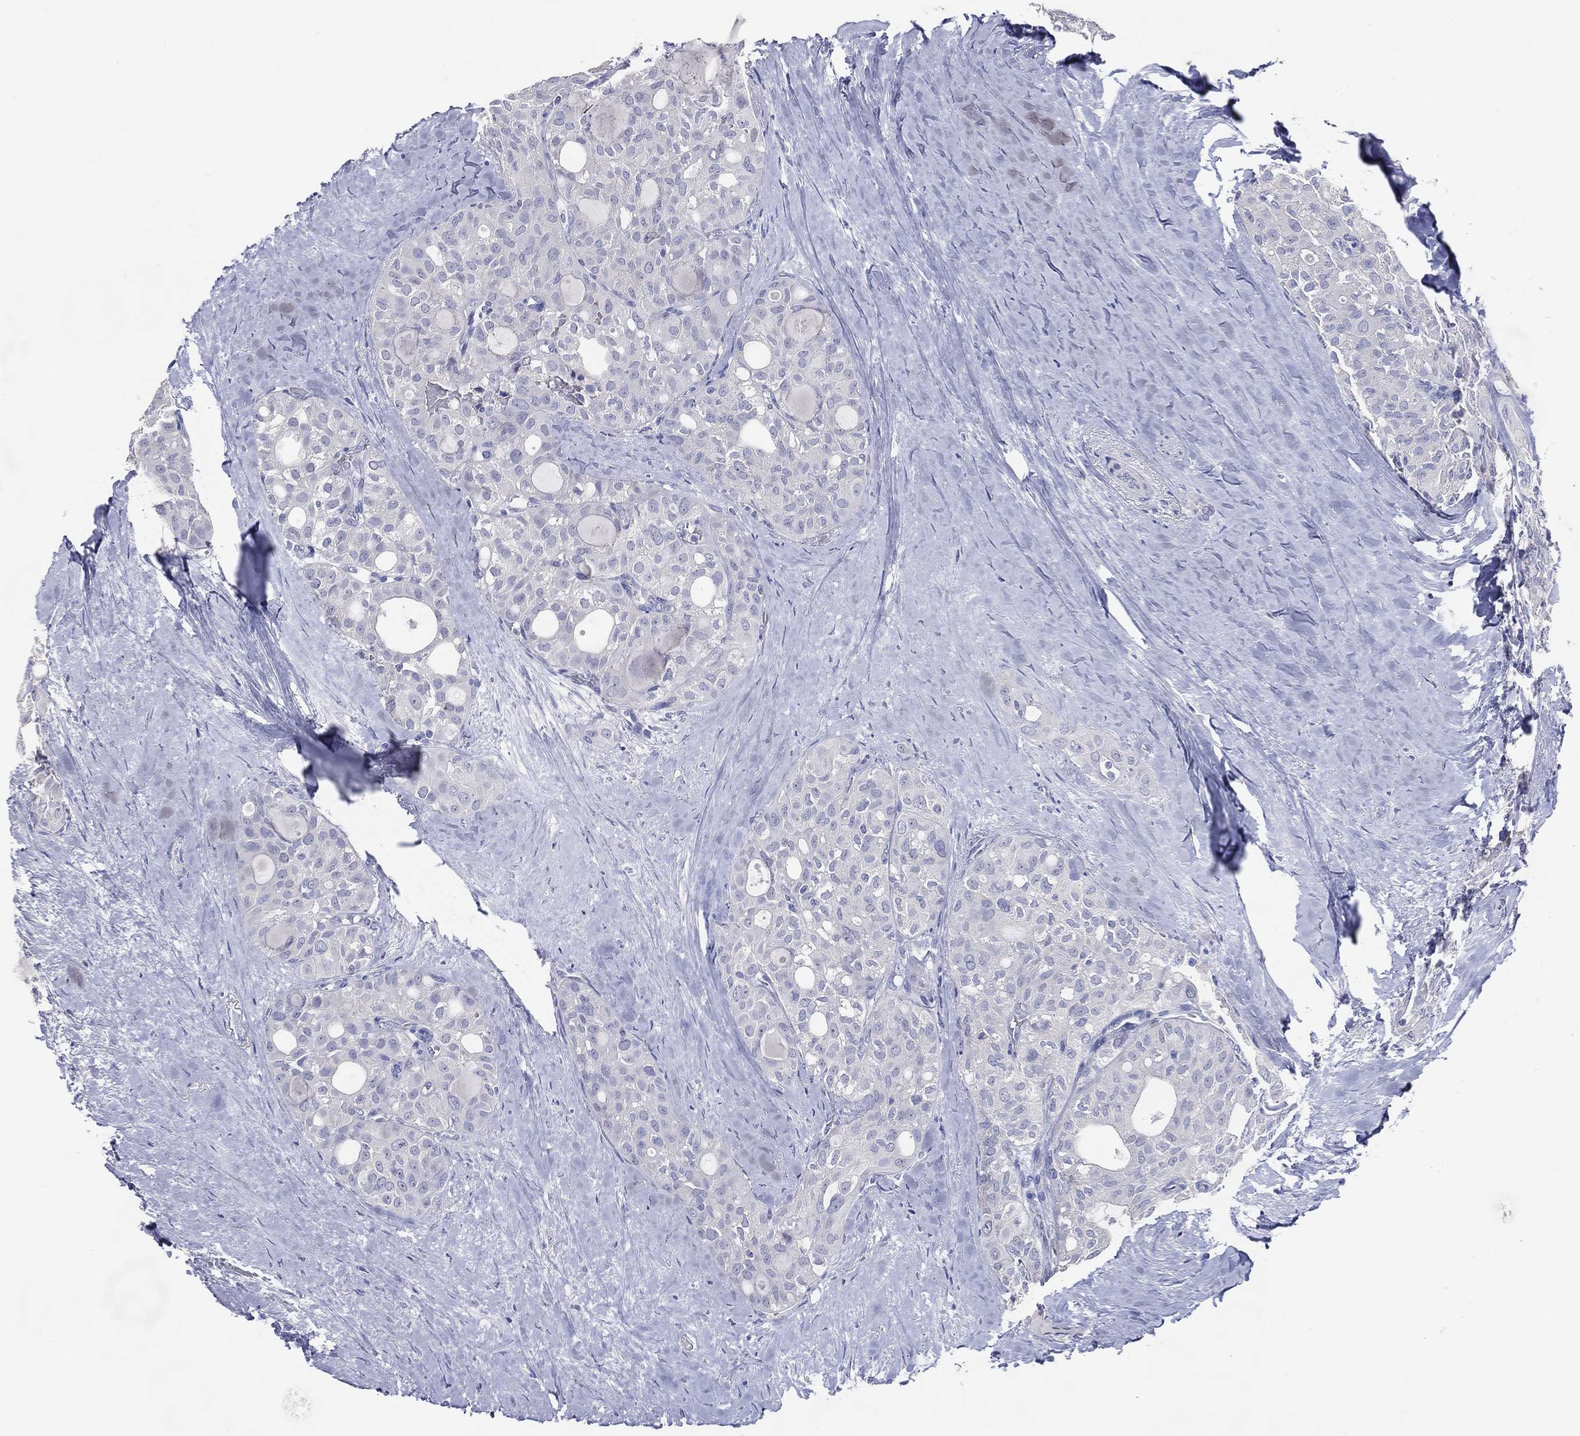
{"staining": {"intensity": "negative", "quantity": "none", "location": "none"}, "tissue": "thyroid cancer", "cell_type": "Tumor cells", "image_type": "cancer", "snomed": [{"axis": "morphology", "description": "Follicular adenoma carcinoma, NOS"}, {"axis": "topography", "description": "Thyroid gland"}], "caption": "Immunohistochemistry (IHC) of human follicular adenoma carcinoma (thyroid) reveals no staining in tumor cells. (DAB (3,3'-diaminobenzidine) IHC with hematoxylin counter stain).", "gene": "DNAH6", "patient": {"sex": "male", "age": 75}}